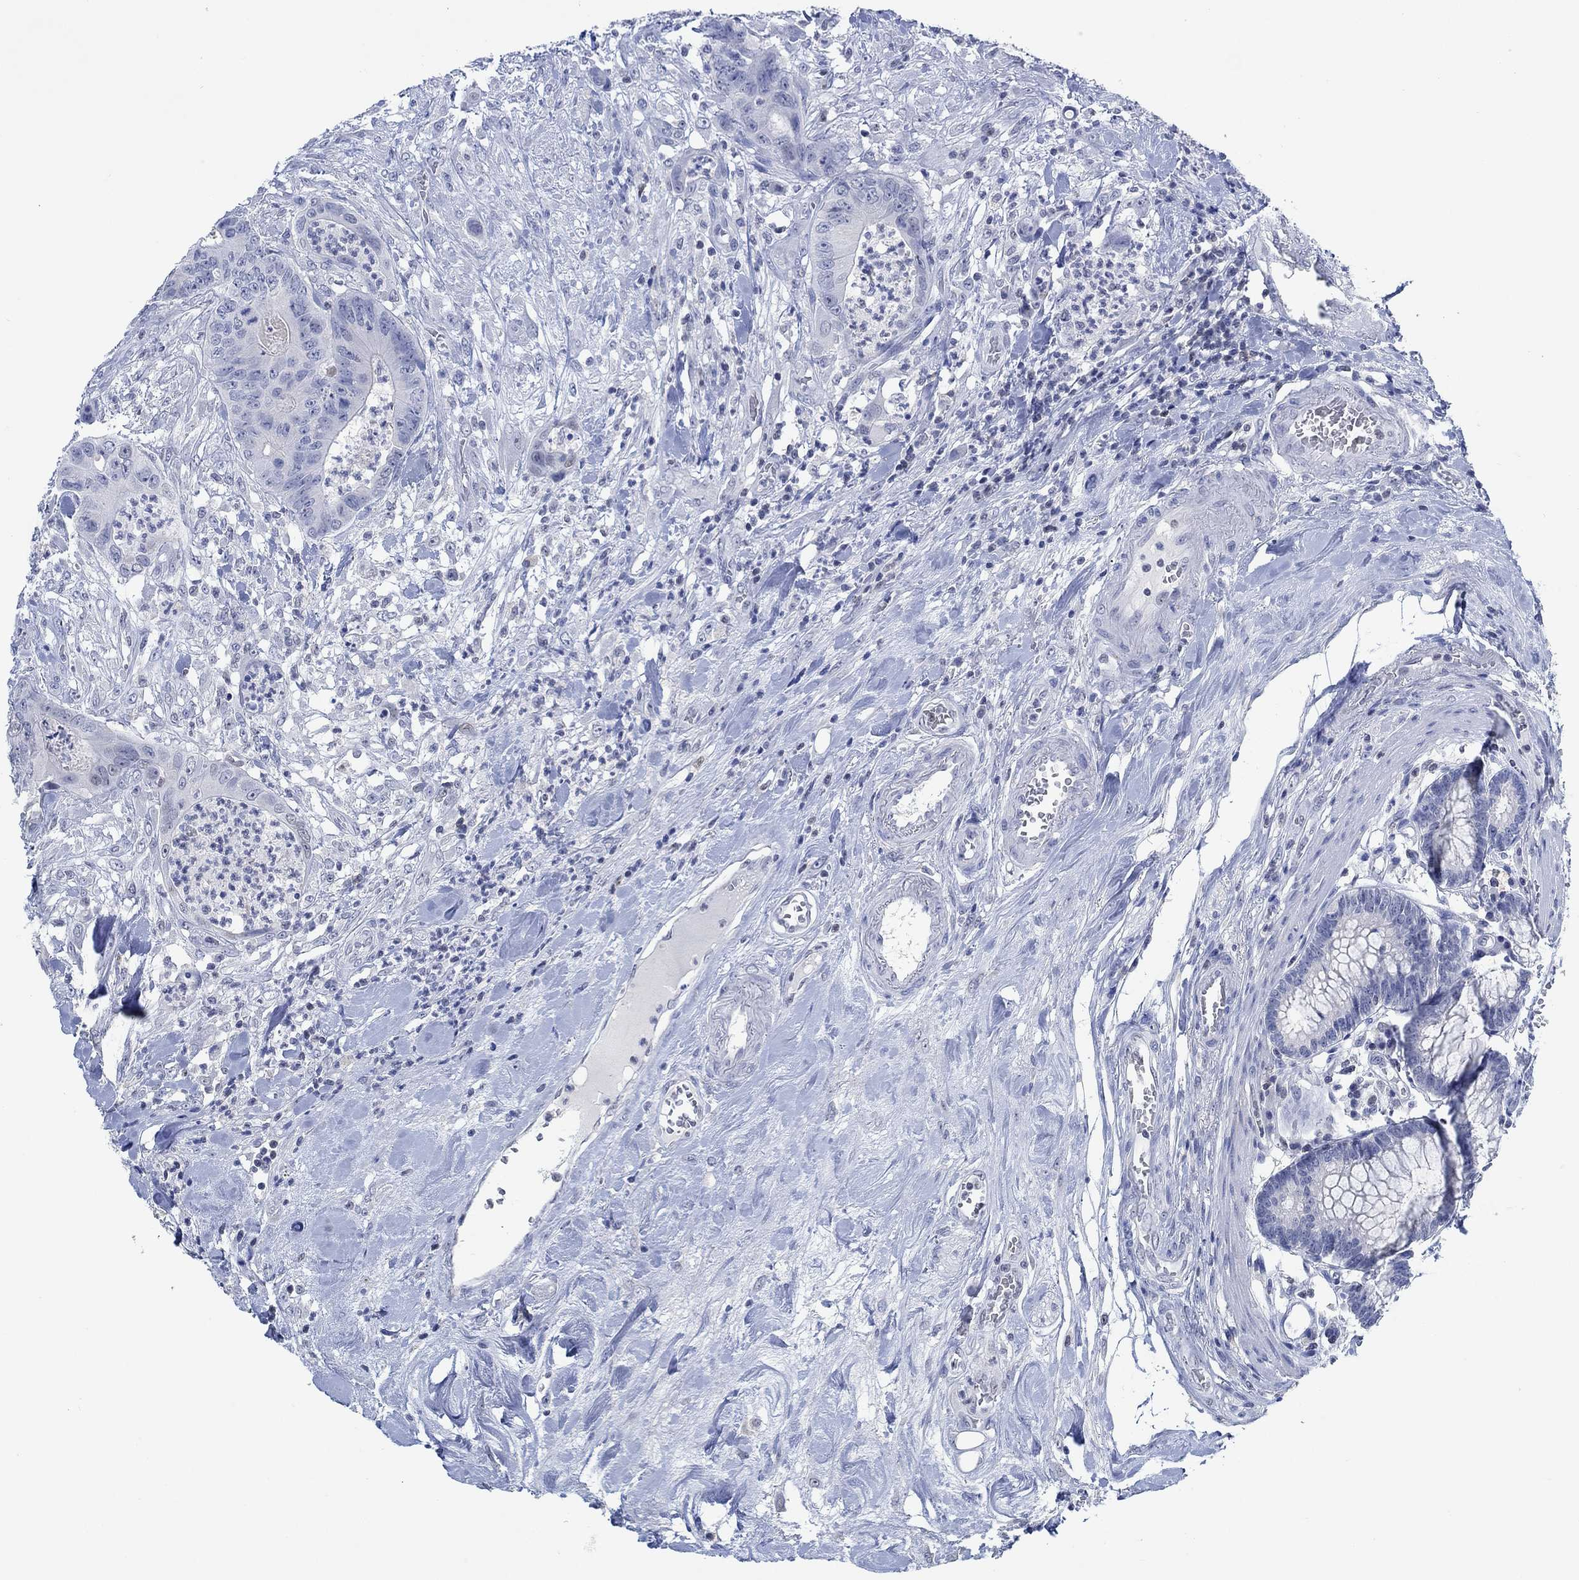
{"staining": {"intensity": "negative", "quantity": "none", "location": "none"}, "tissue": "colorectal cancer", "cell_type": "Tumor cells", "image_type": "cancer", "snomed": [{"axis": "morphology", "description": "Adenocarcinoma, NOS"}, {"axis": "topography", "description": "Colon"}], "caption": "This is an immunohistochemistry image of colorectal cancer (adenocarcinoma). There is no positivity in tumor cells.", "gene": "PPP1R17", "patient": {"sex": "male", "age": 84}}